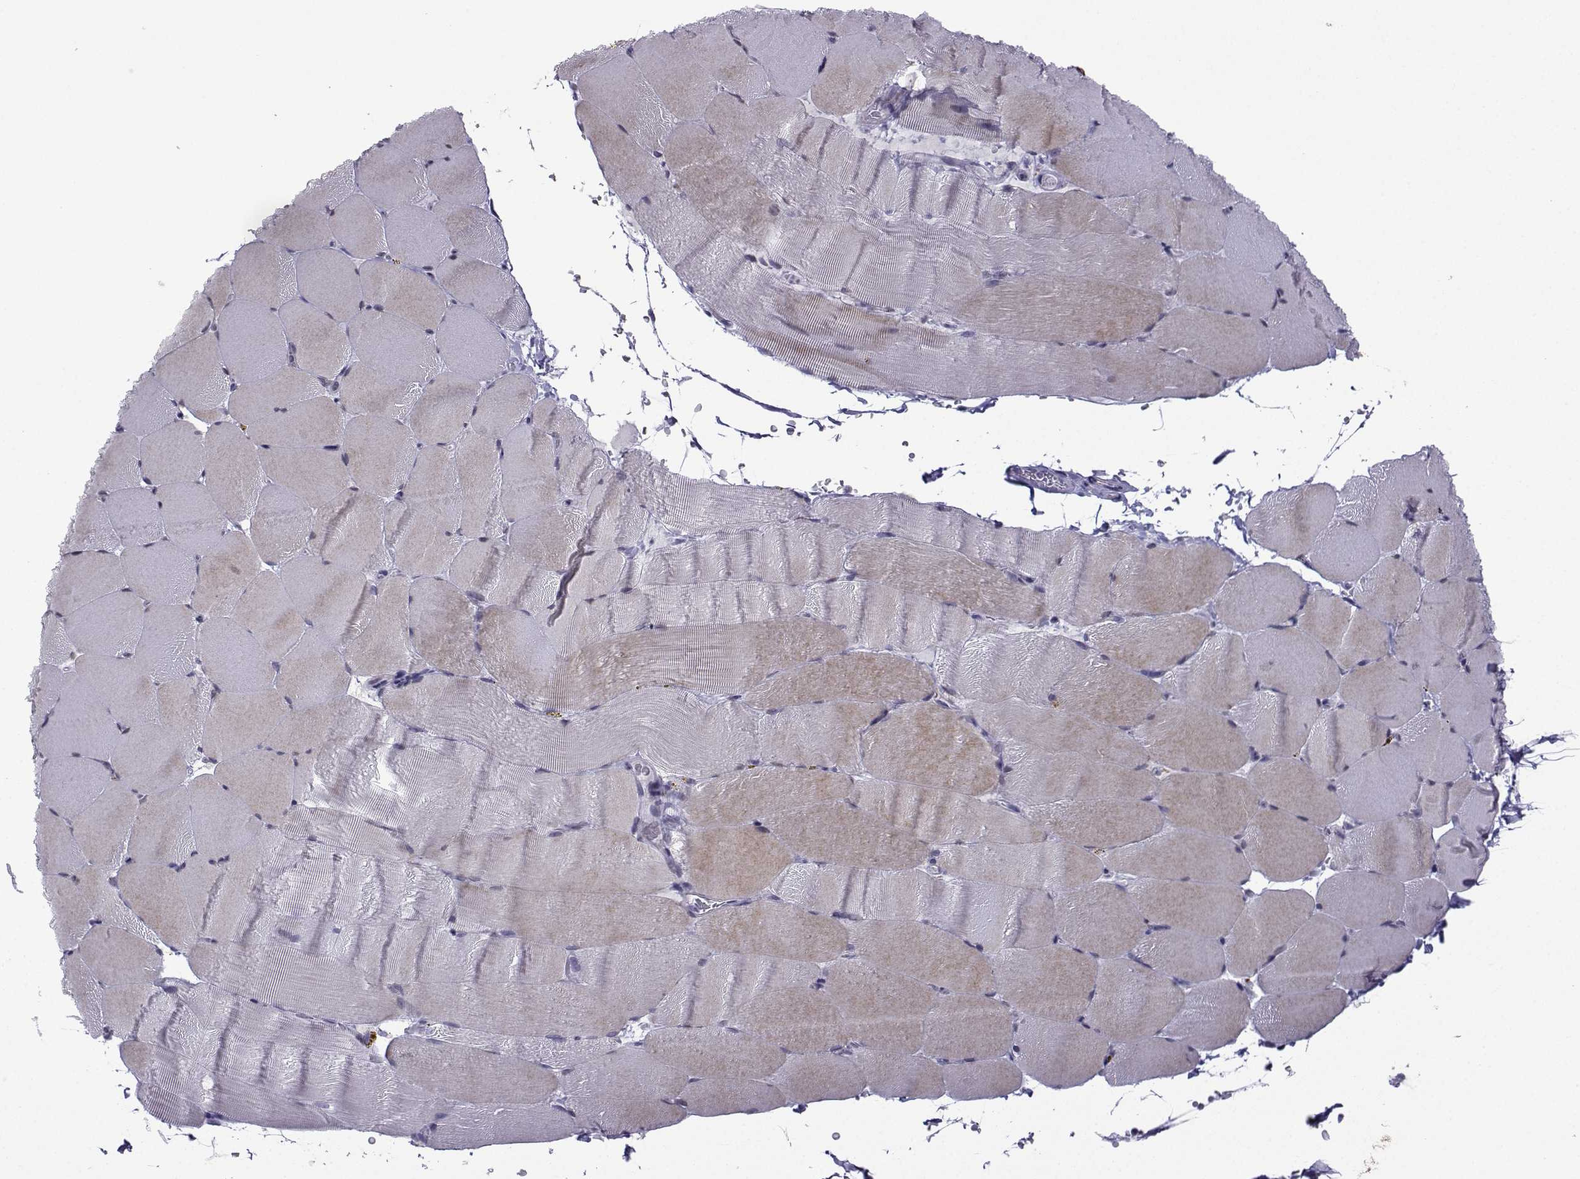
{"staining": {"intensity": "weak", "quantity": "<25%", "location": "cytoplasmic/membranous"}, "tissue": "skeletal muscle", "cell_type": "Myocytes", "image_type": "normal", "snomed": [{"axis": "morphology", "description": "Normal tissue, NOS"}, {"axis": "topography", "description": "Skeletal muscle"}], "caption": "High magnification brightfield microscopy of benign skeletal muscle stained with DAB (3,3'-diaminobenzidine) (brown) and counterstained with hematoxylin (blue): myocytes show no significant positivity. The staining was performed using DAB (3,3'-diaminobenzidine) to visualize the protein expression in brown, while the nuclei were stained in blue with hematoxylin (Magnification: 20x).", "gene": "CFAP70", "patient": {"sex": "female", "age": 37}}